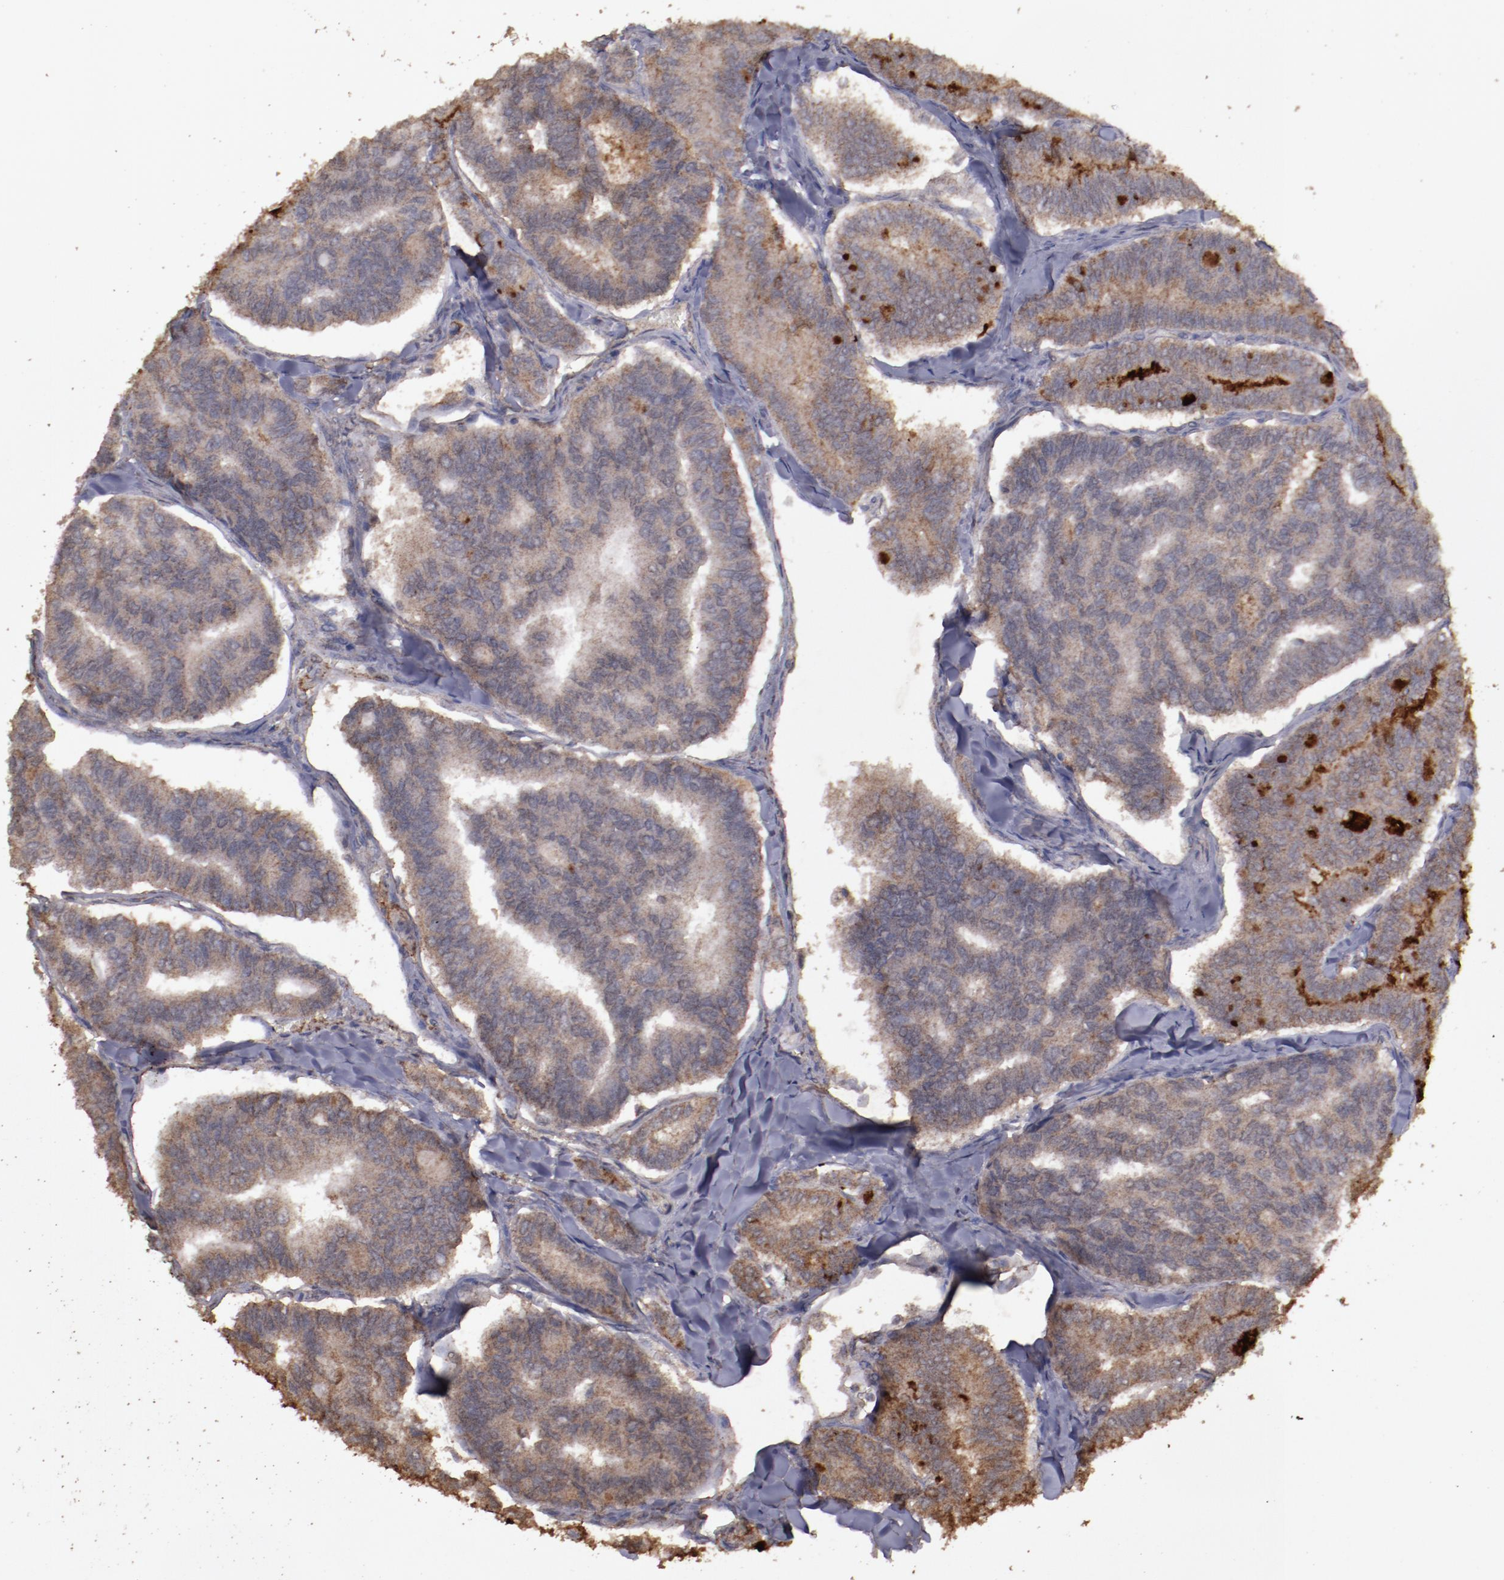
{"staining": {"intensity": "weak", "quantity": ">75%", "location": "cytoplasmic/membranous"}, "tissue": "thyroid cancer", "cell_type": "Tumor cells", "image_type": "cancer", "snomed": [{"axis": "morphology", "description": "Papillary adenocarcinoma, NOS"}, {"axis": "topography", "description": "Thyroid gland"}], "caption": "High-power microscopy captured an IHC histopathology image of thyroid cancer, revealing weak cytoplasmic/membranous positivity in about >75% of tumor cells. (DAB (3,3'-diaminobenzidine) = brown stain, brightfield microscopy at high magnification).", "gene": "FAT1", "patient": {"sex": "female", "age": 35}}